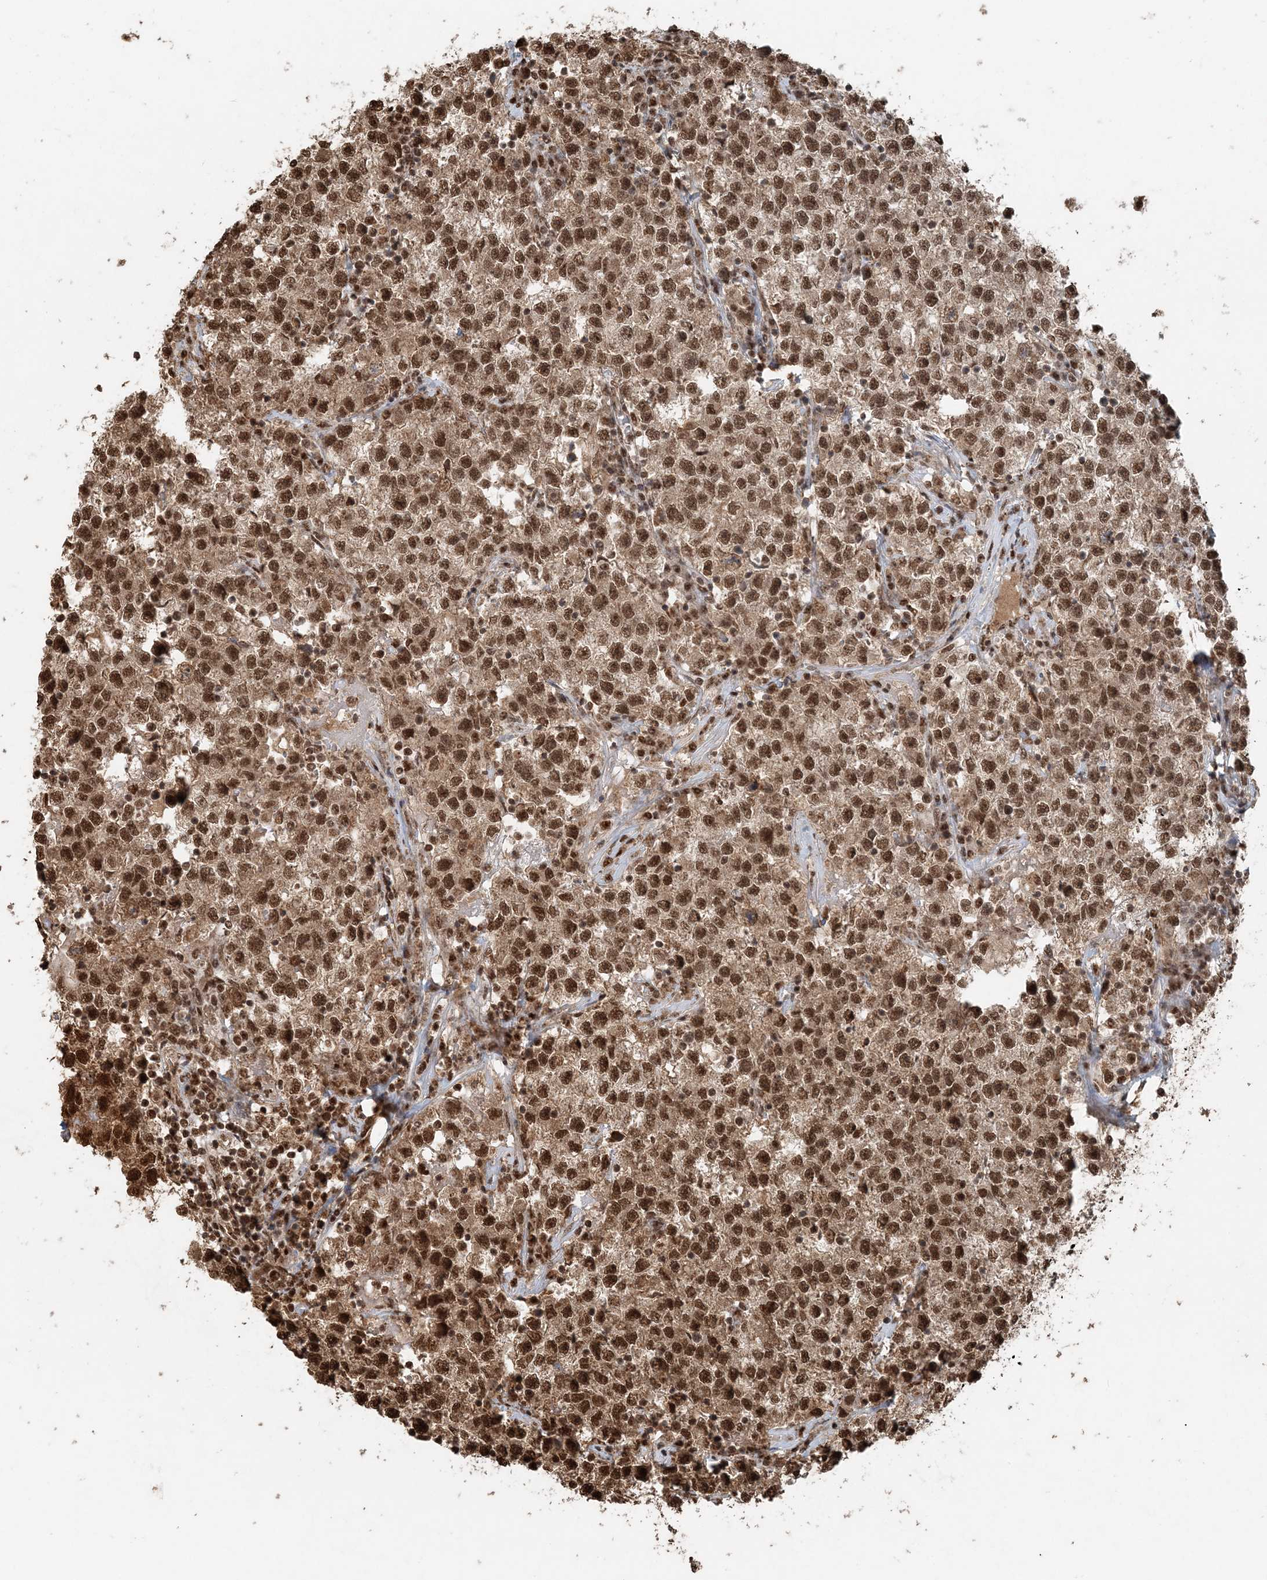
{"staining": {"intensity": "moderate", "quantity": ">75%", "location": "nuclear"}, "tissue": "testis cancer", "cell_type": "Tumor cells", "image_type": "cancer", "snomed": [{"axis": "morphology", "description": "Seminoma, NOS"}, {"axis": "topography", "description": "Testis"}], "caption": "Testis seminoma stained with a brown dye displays moderate nuclear positive positivity in approximately >75% of tumor cells.", "gene": "ARHGAP35", "patient": {"sex": "male", "age": 22}}